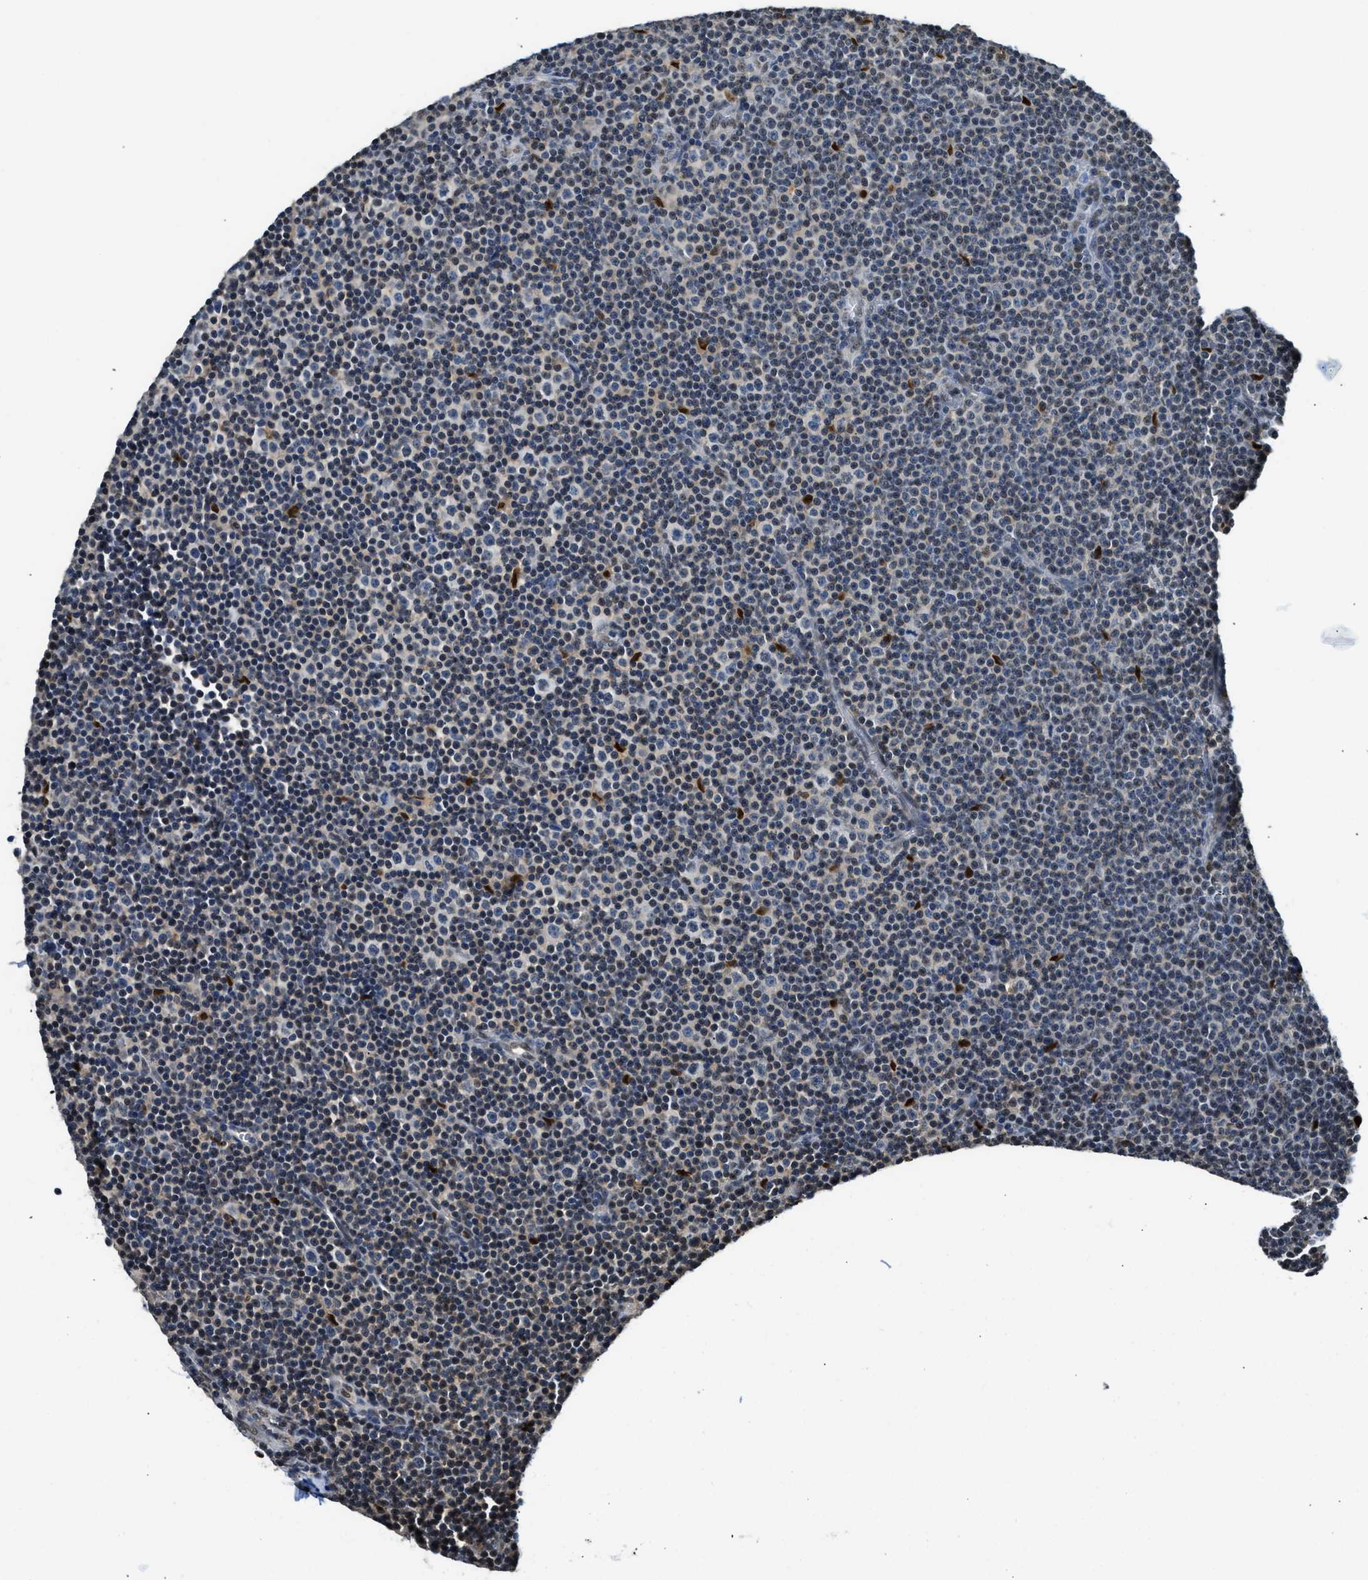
{"staining": {"intensity": "negative", "quantity": "none", "location": "none"}, "tissue": "lymphoma", "cell_type": "Tumor cells", "image_type": "cancer", "snomed": [{"axis": "morphology", "description": "Malignant lymphoma, non-Hodgkin's type, Low grade"}, {"axis": "topography", "description": "Lymph node"}], "caption": "DAB (3,3'-diaminobenzidine) immunohistochemical staining of low-grade malignant lymphoma, non-Hodgkin's type demonstrates no significant expression in tumor cells. Nuclei are stained in blue.", "gene": "ALX1", "patient": {"sex": "female", "age": 67}}